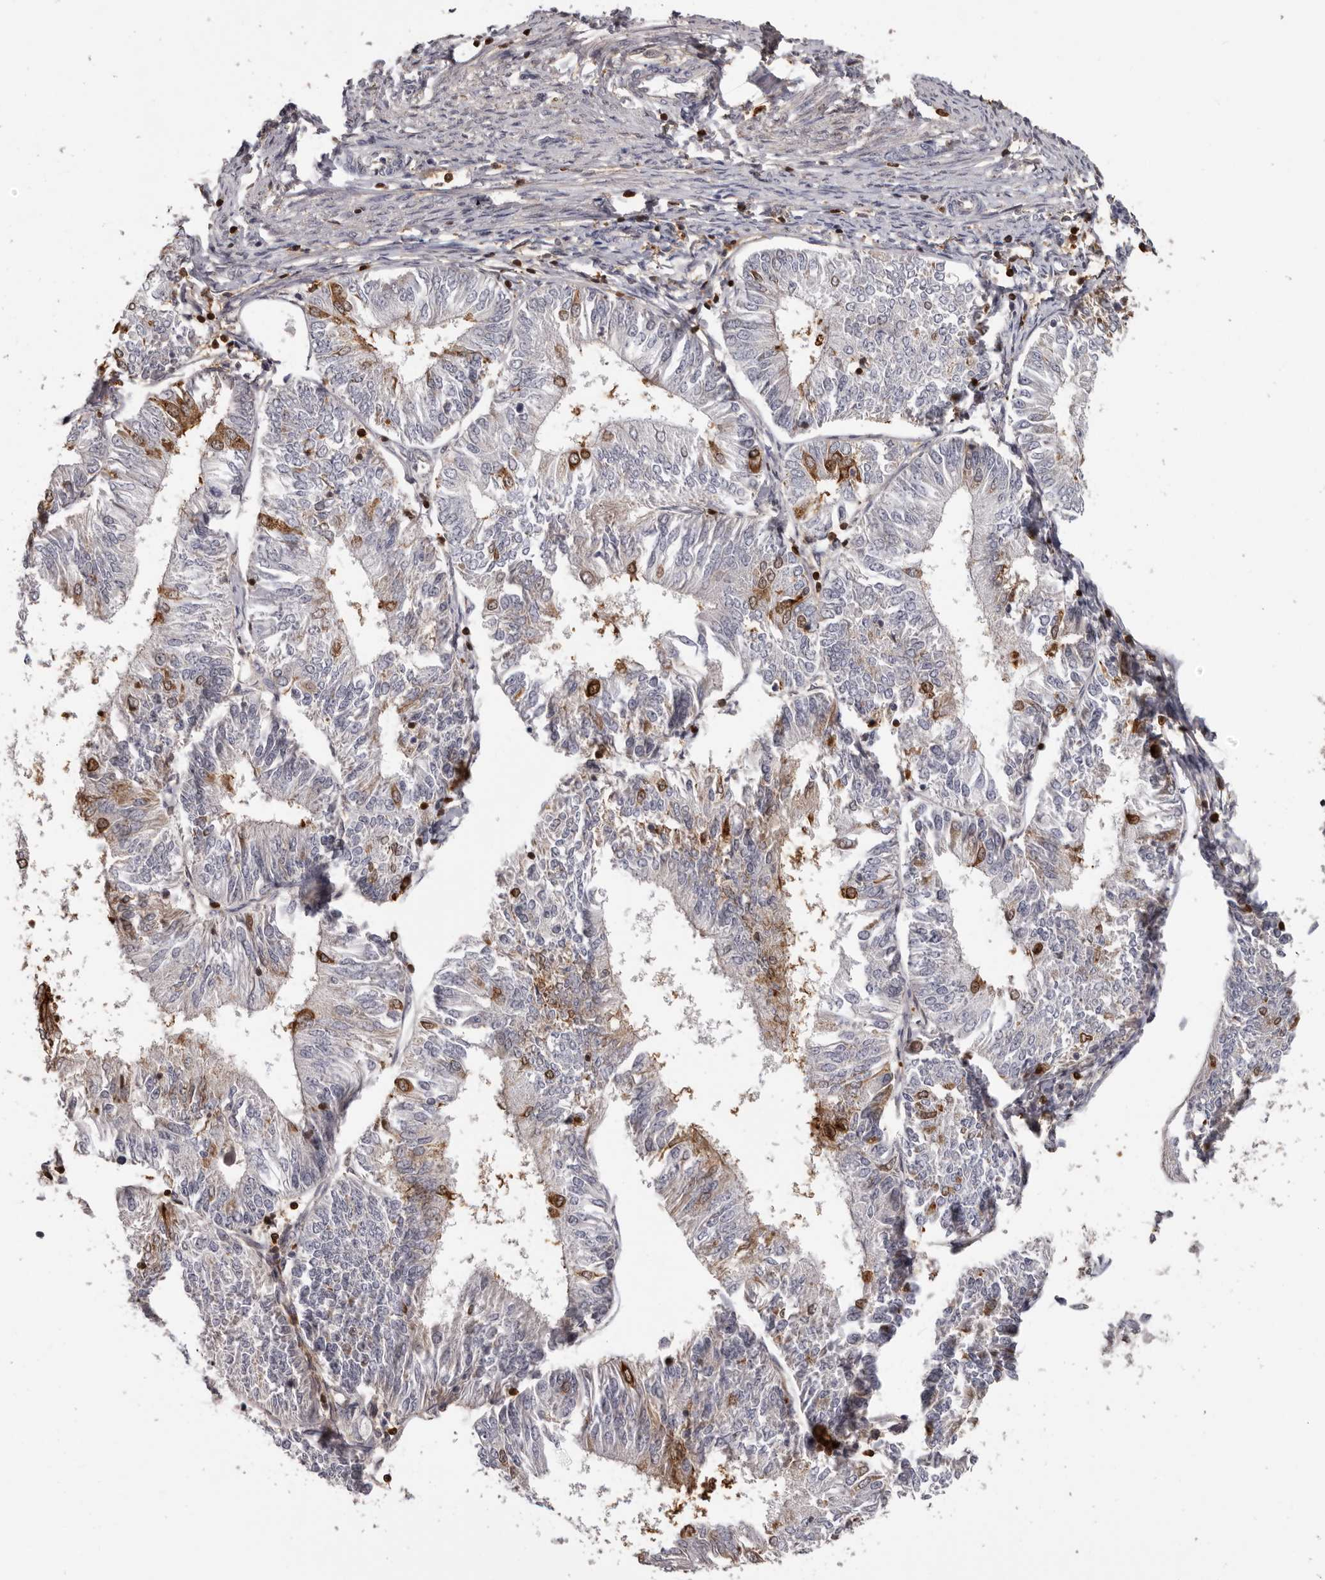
{"staining": {"intensity": "moderate", "quantity": "<25%", "location": "cytoplasmic/membranous"}, "tissue": "endometrial cancer", "cell_type": "Tumor cells", "image_type": "cancer", "snomed": [{"axis": "morphology", "description": "Adenocarcinoma, NOS"}, {"axis": "topography", "description": "Endometrium"}], "caption": "Human endometrial cancer (adenocarcinoma) stained with a brown dye exhibits moderate cytoplasmic/membranous positive positivity in approximately <25% of tumor cells.", "gene": "PRR12", "patient": {"sex": "female", "age": 58}}